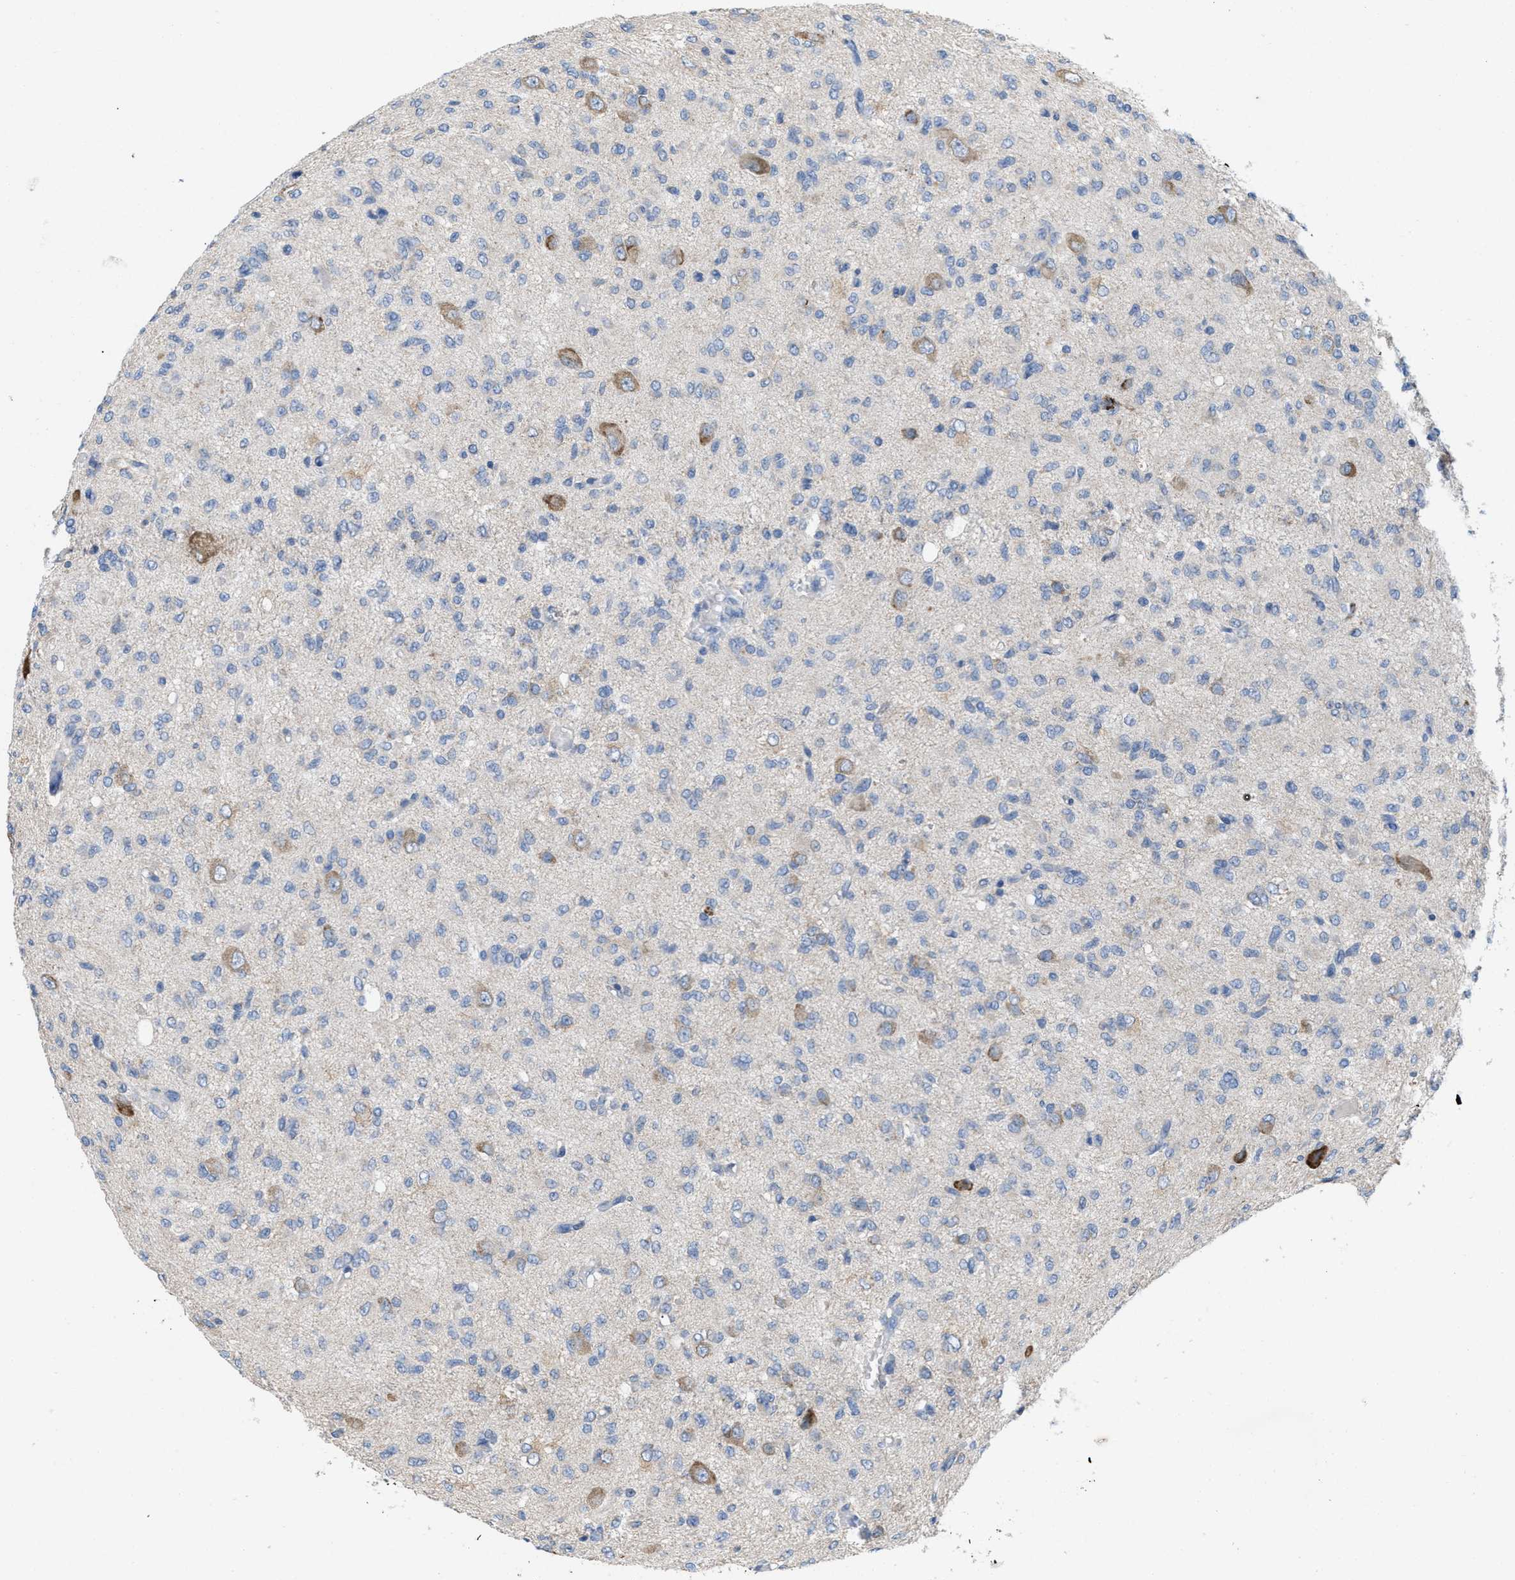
{"staining": {"intensity": "negative", "quantity": "none", "location": "none"}, "tissue": "glioma", "cell_type": "Tumor cells", "image_type": "cancer", "snomed": [{"axis": "morphology", "description": "Glioma, malignant, High grade"}, {"axis": "topography", "description": "Brain"}], "caption": "IHC photomicrograph of glioma stained for a protein (brown), which exhibits no staining in tumor cells.", "gene": "DYNC2I1", "patient": {"sex": "female", "age": 59}}